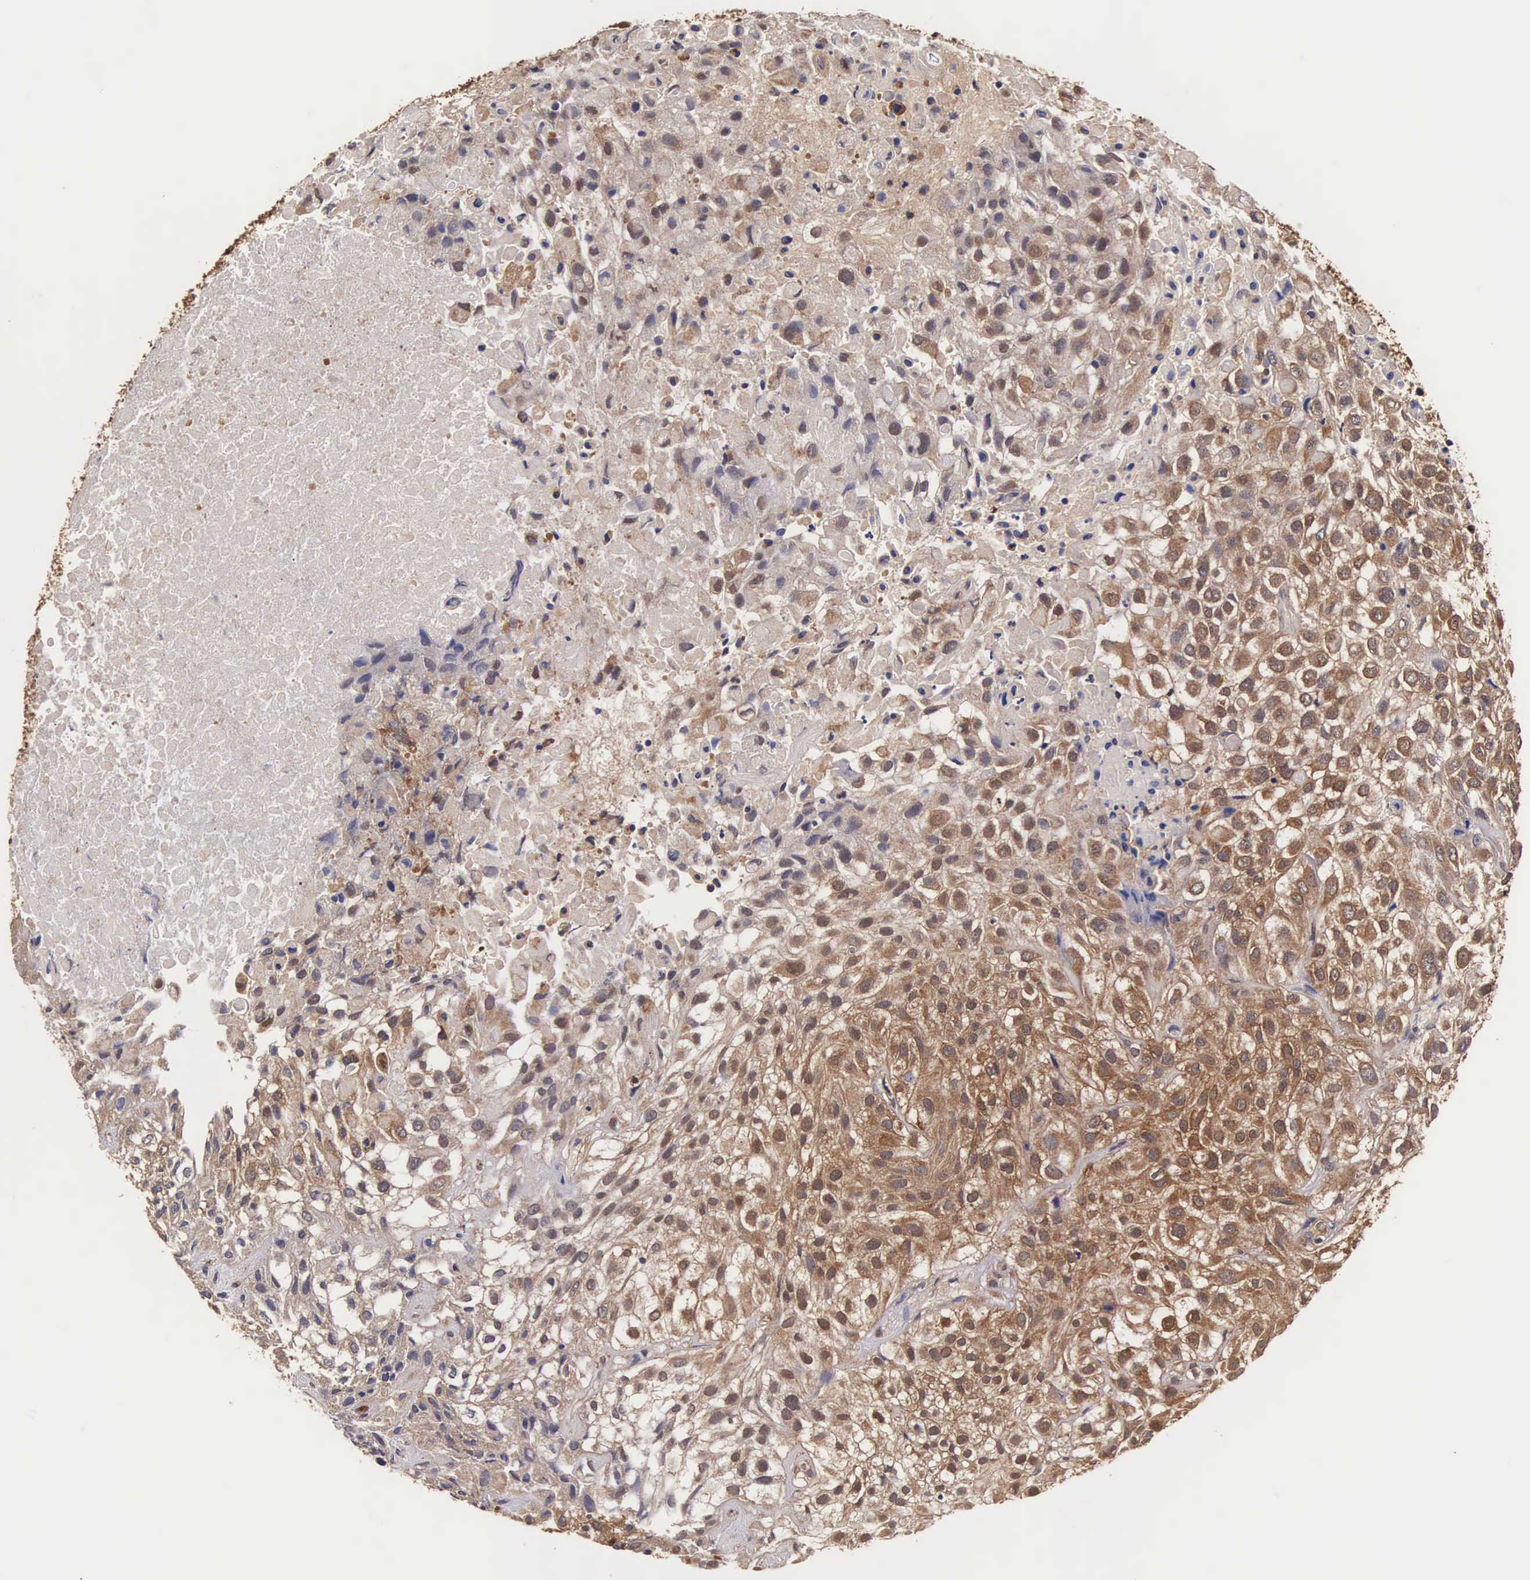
{"staining": {"intensity": "moderate", "quantity": "25%-75%", "location": "cytoplasmic/membranous,nuclear"}, "tissue": "urothelial cancer", "cell_type": "Tumor cells", "image_type": "cancer", "snomed": [{"axis": "morphology", "description": "Urothelial carcinoma, High grade"}, {"axis": "topography", "description": "Urinary bladder"}], "caption": "High-magnification brightfield microscopy of urothelial carcinoma (high-grade) stained with DAB (brown) and counterstained with hematoxylin (blue). tumor cells exhibit moderate cytoplasmic/membranous and nuclear staining is appreciated in about25%-75% of cells.", "gene": "TECPR2", "patient": {"sex": "male", "age": 56}}